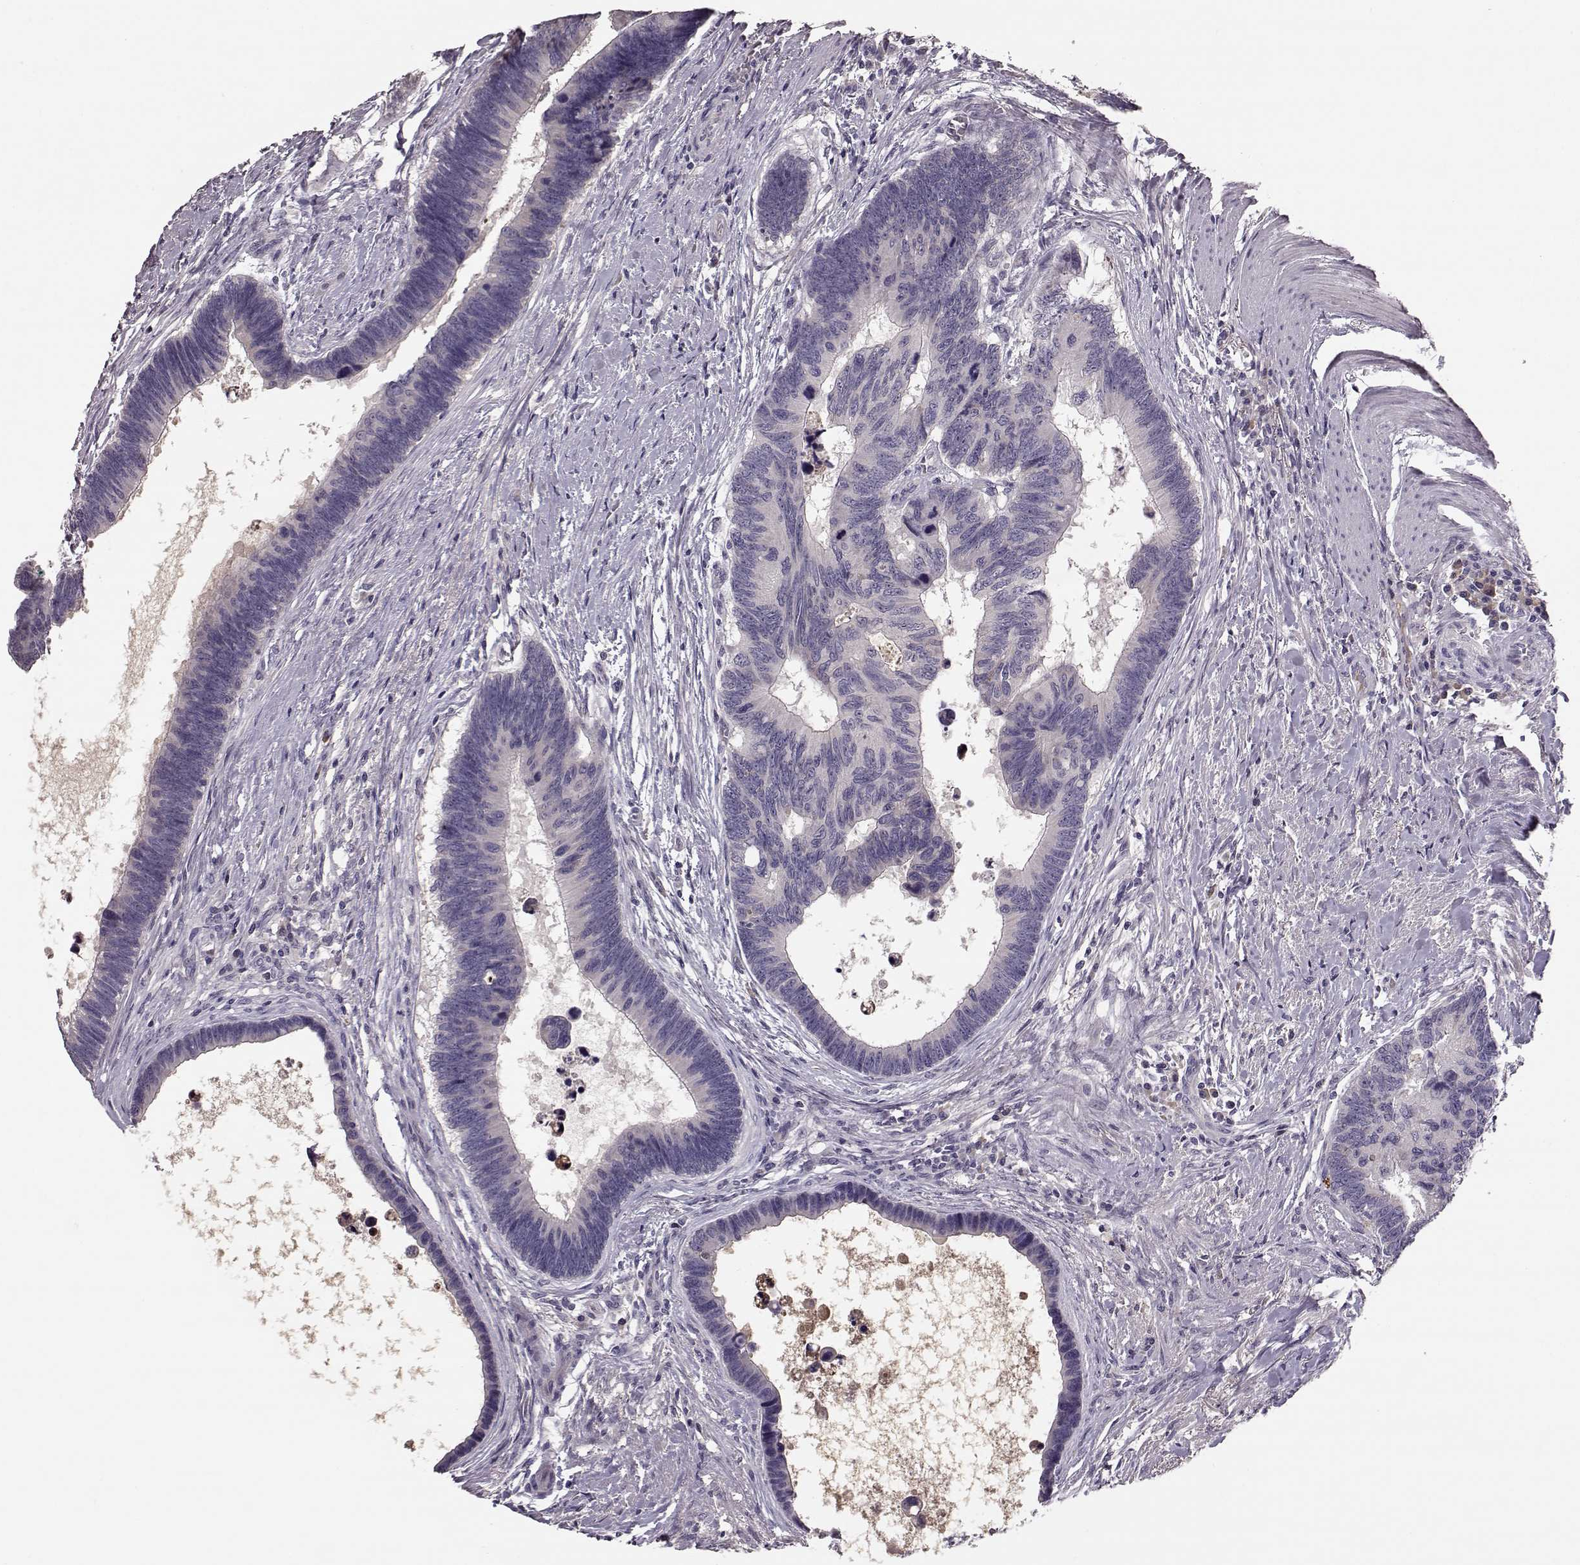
{"staining": {"intensity": "negative", "quantity": "none", "location": "none"}, "tissue": "colorectal cancer", "cell_type": "Tumor cells", "image_type": "cancer", "snomed": [{"axis": "morphology", "description": "Adenocarcinoma, NOS"}, {"axis": "topography", "description": "Colon"}], "caption": "High power microscopy micrograph of an immunohistochemistry (IHC) histopathology image of colorectal cancer, revealing no significant positivity in tumor cells. (Stains: DAB (3,3'-diaminobenzidine) IHC with hematoxylin counter stain, Microscopy: brightfield microscopy at high magnification).", "gene": "YJEFN3", "patient": {"sex": "female", "age": 77}}